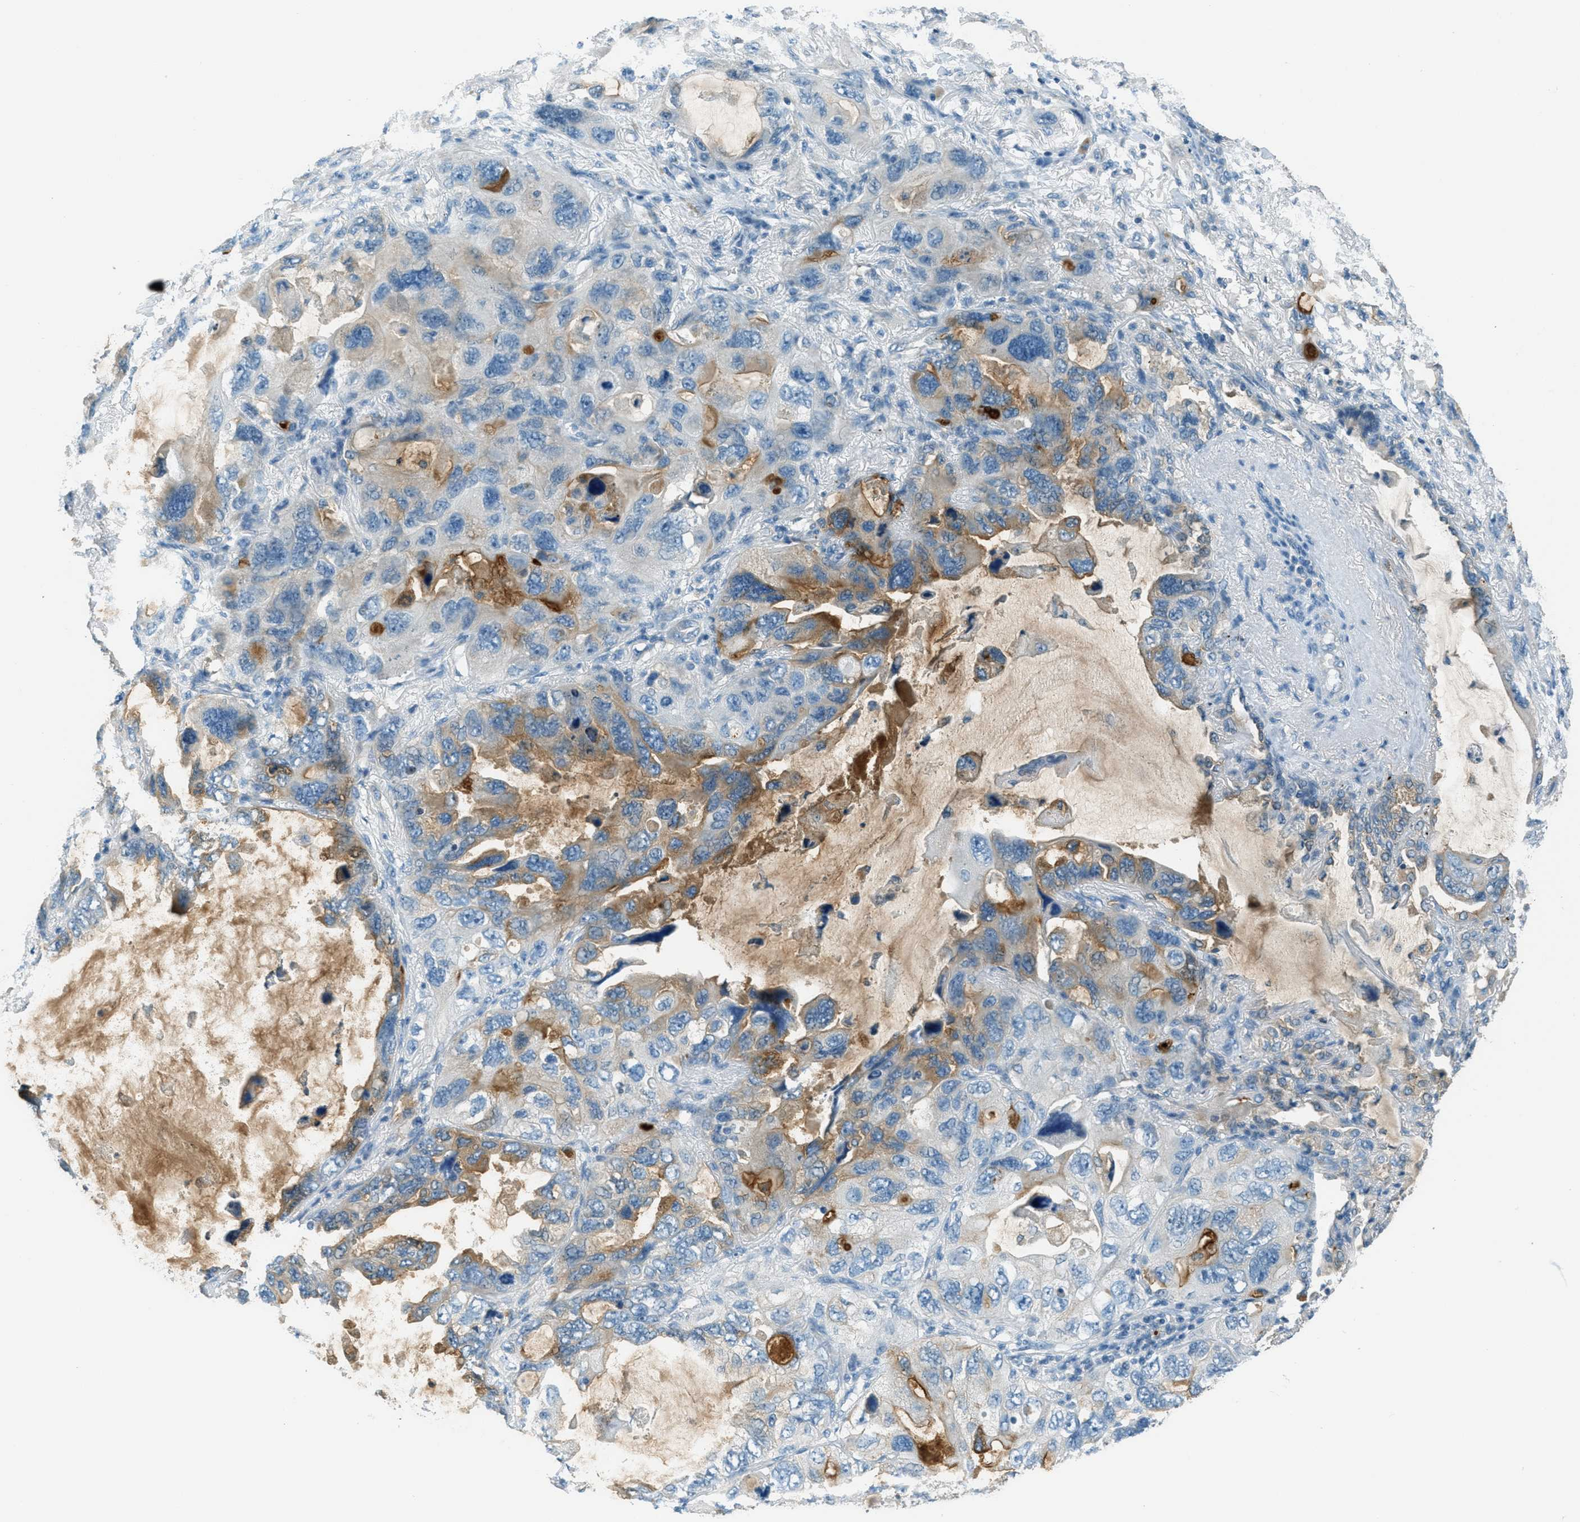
{"staining": {"intensity": "moderate", "quantity": "25%-75%", "location": "cytoplasmic/membranous"}, "tissue": "lung cancer", "cell_type": "Tumor cells", "image_type": "cancer", "snomed": [{"axis": "morphology", "description": "Squamous cell carcinoma, NOS"}, {"axis": "topography", "description": "Lung"}], "caption": "An immunohistochemistry image of neoplastic tissue is shown. Protein staining in brown shows moderate cytoplasmic/membranous positivity in lung cancer within tumor cells.", "gene": "MSLN", "patient": {"sex": "female", "age": 73}}